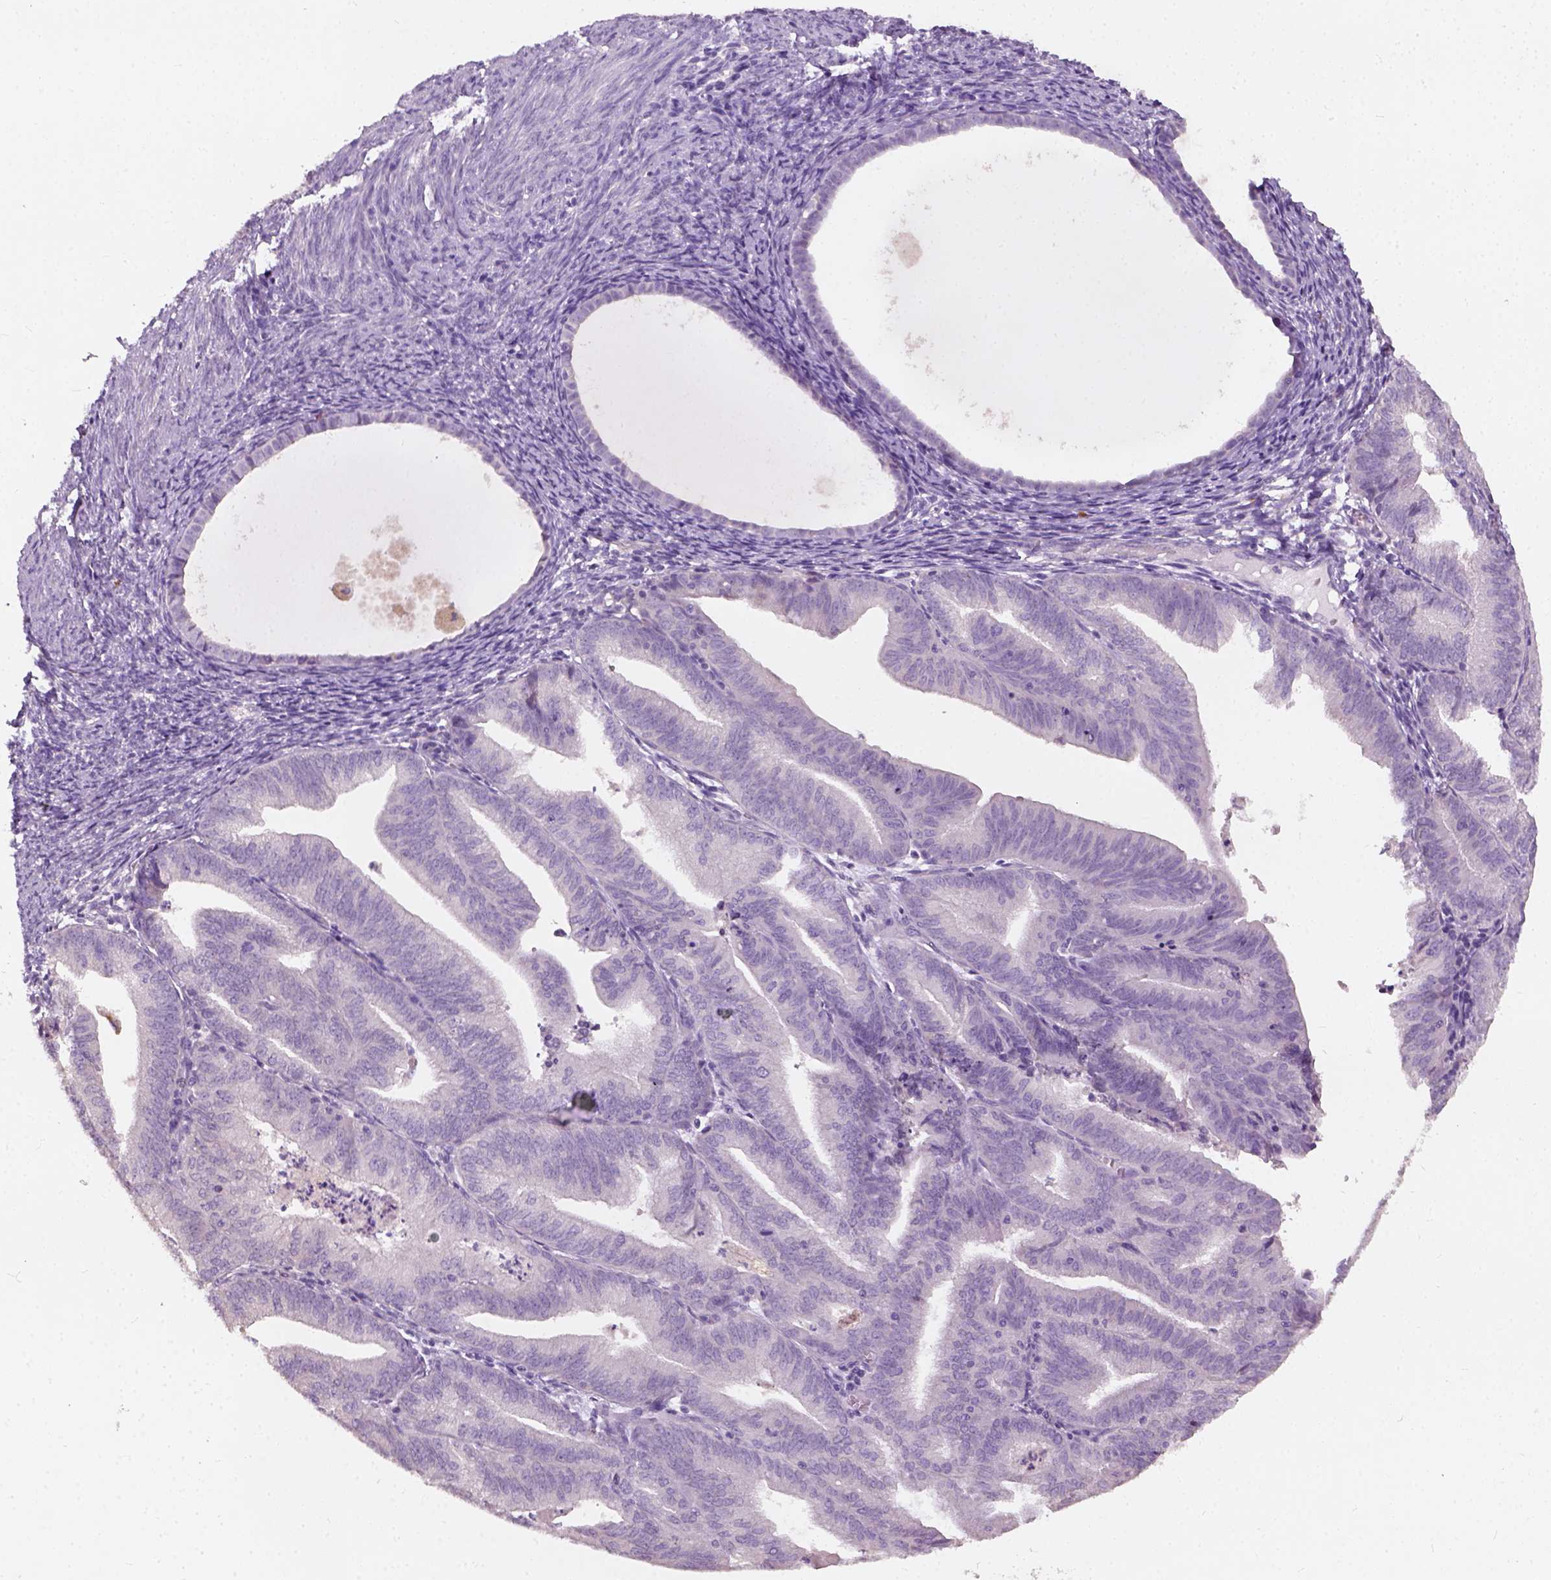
{"staining": {"intensity": "negative", "quantity": "none", "location": "none"}, "tissue": "endometrial cancer", "cell_type": "Tumor cells", "image_type": "cancer", "snomed": [{"axis": "morphology", "description": "Adenocarcinoma, NOS"}, {"axis": "topography", "description": "Endometrium"}], "caption": "The micrograph shows no staining of tumor cells in endometrial adenocarcinoma. (DAB (3,3'-diaminobenzidine) IHC, high magnification).", "gene": "DHCR24", "patient": {"sex": "female", "age": 70}}